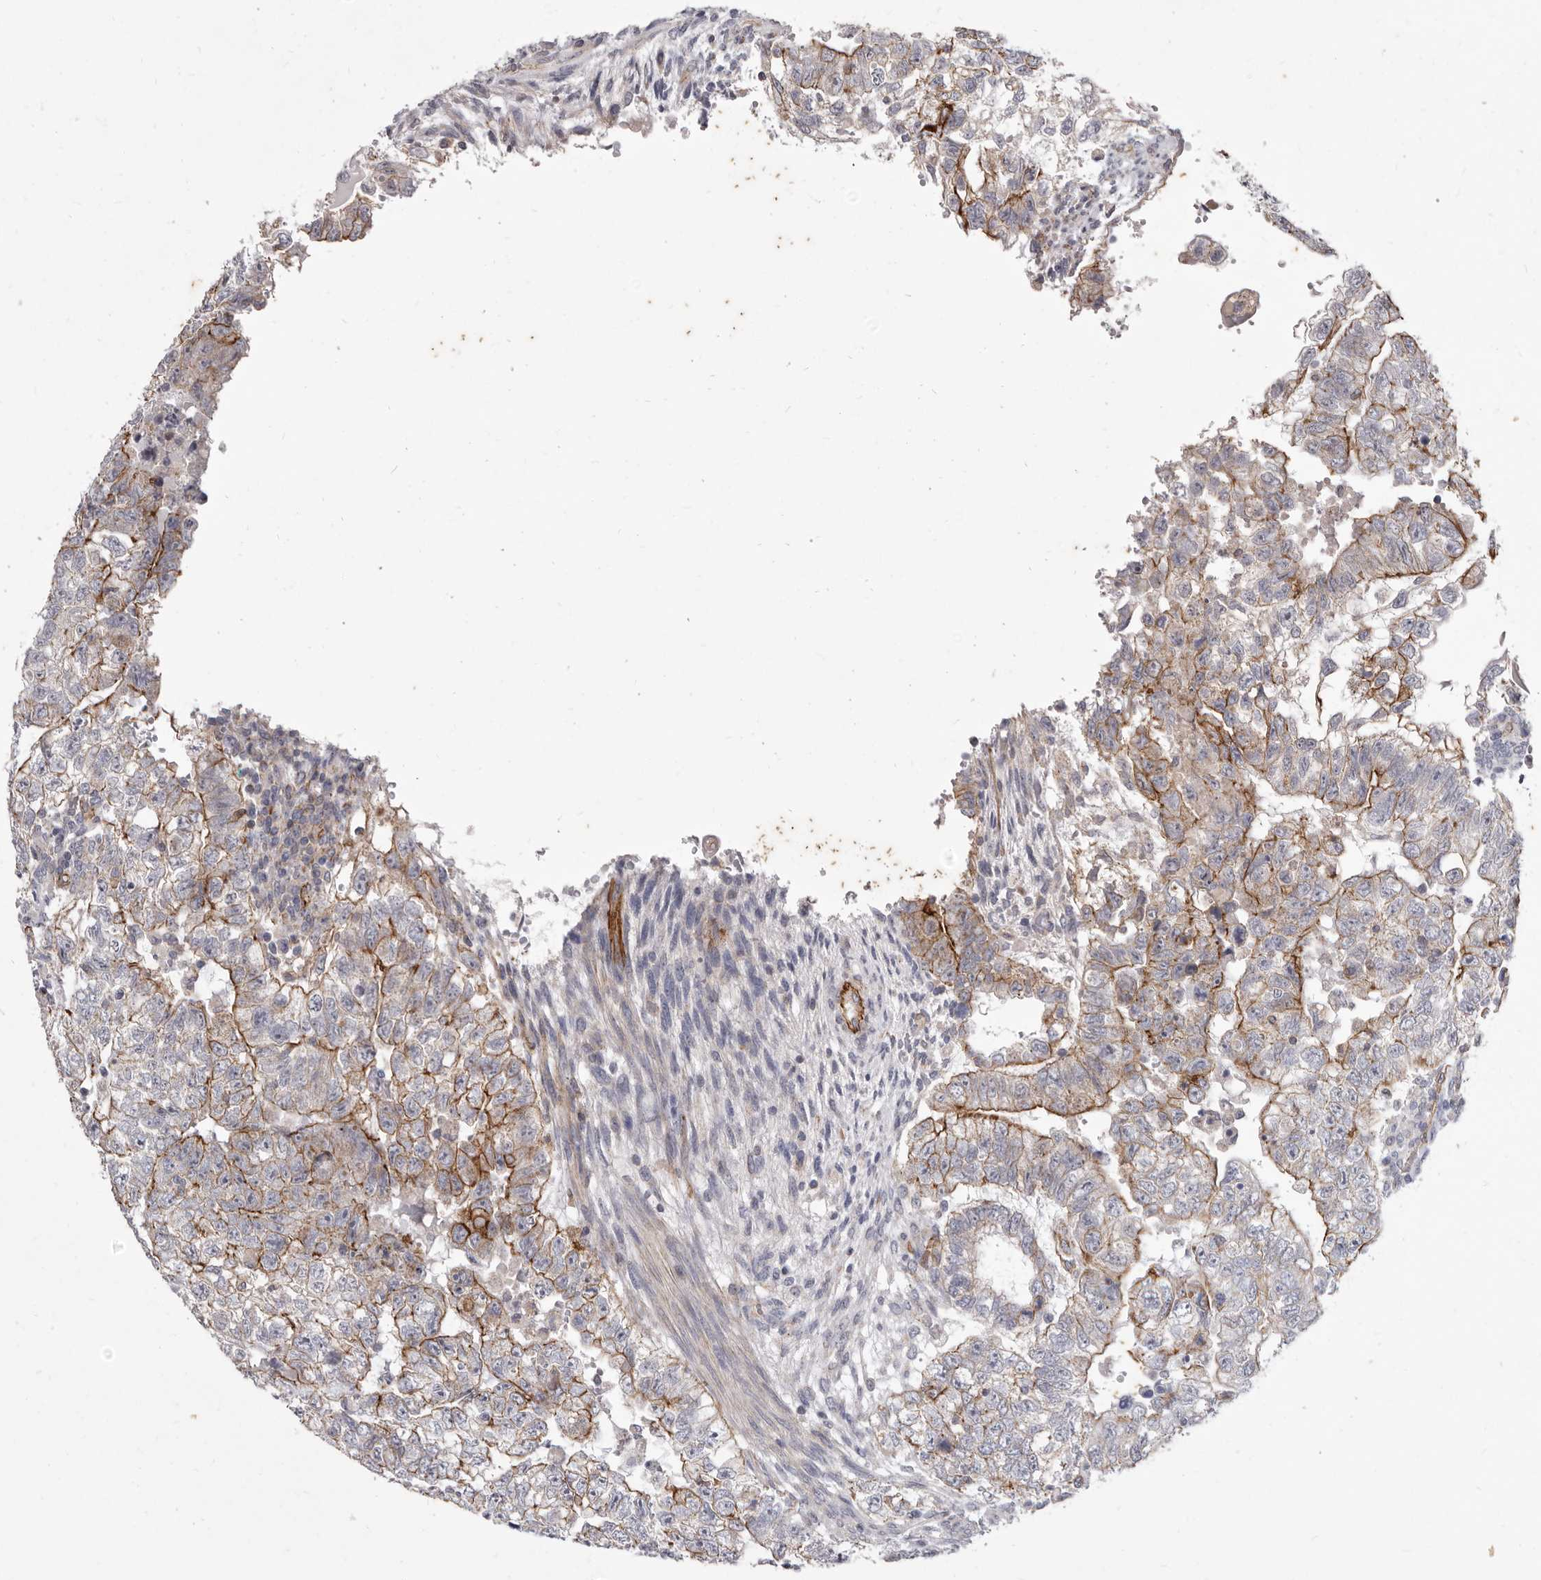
{"staining": {"intensity": "strong", "quantity": "<25%", "location": "cytoplasmic/membranous"}, "tissue": "testis cancer", "cell_type": "Tumor cells", "image_type": "cancer", "snomed": [{"axis": "morphology", "description": "Carcinoma, Embryonal, NOS"}, {"axis": "topography", "description": "Testis"}], "caption": "Human testis cancer (embryonal carcinoma) stained for a protein (brown) shows strong cytoplasmic/membranous positive expression in about <25% of tumor cells.", "gene": "P2RX6", "patient": {"sex": "male", "age": 37}}